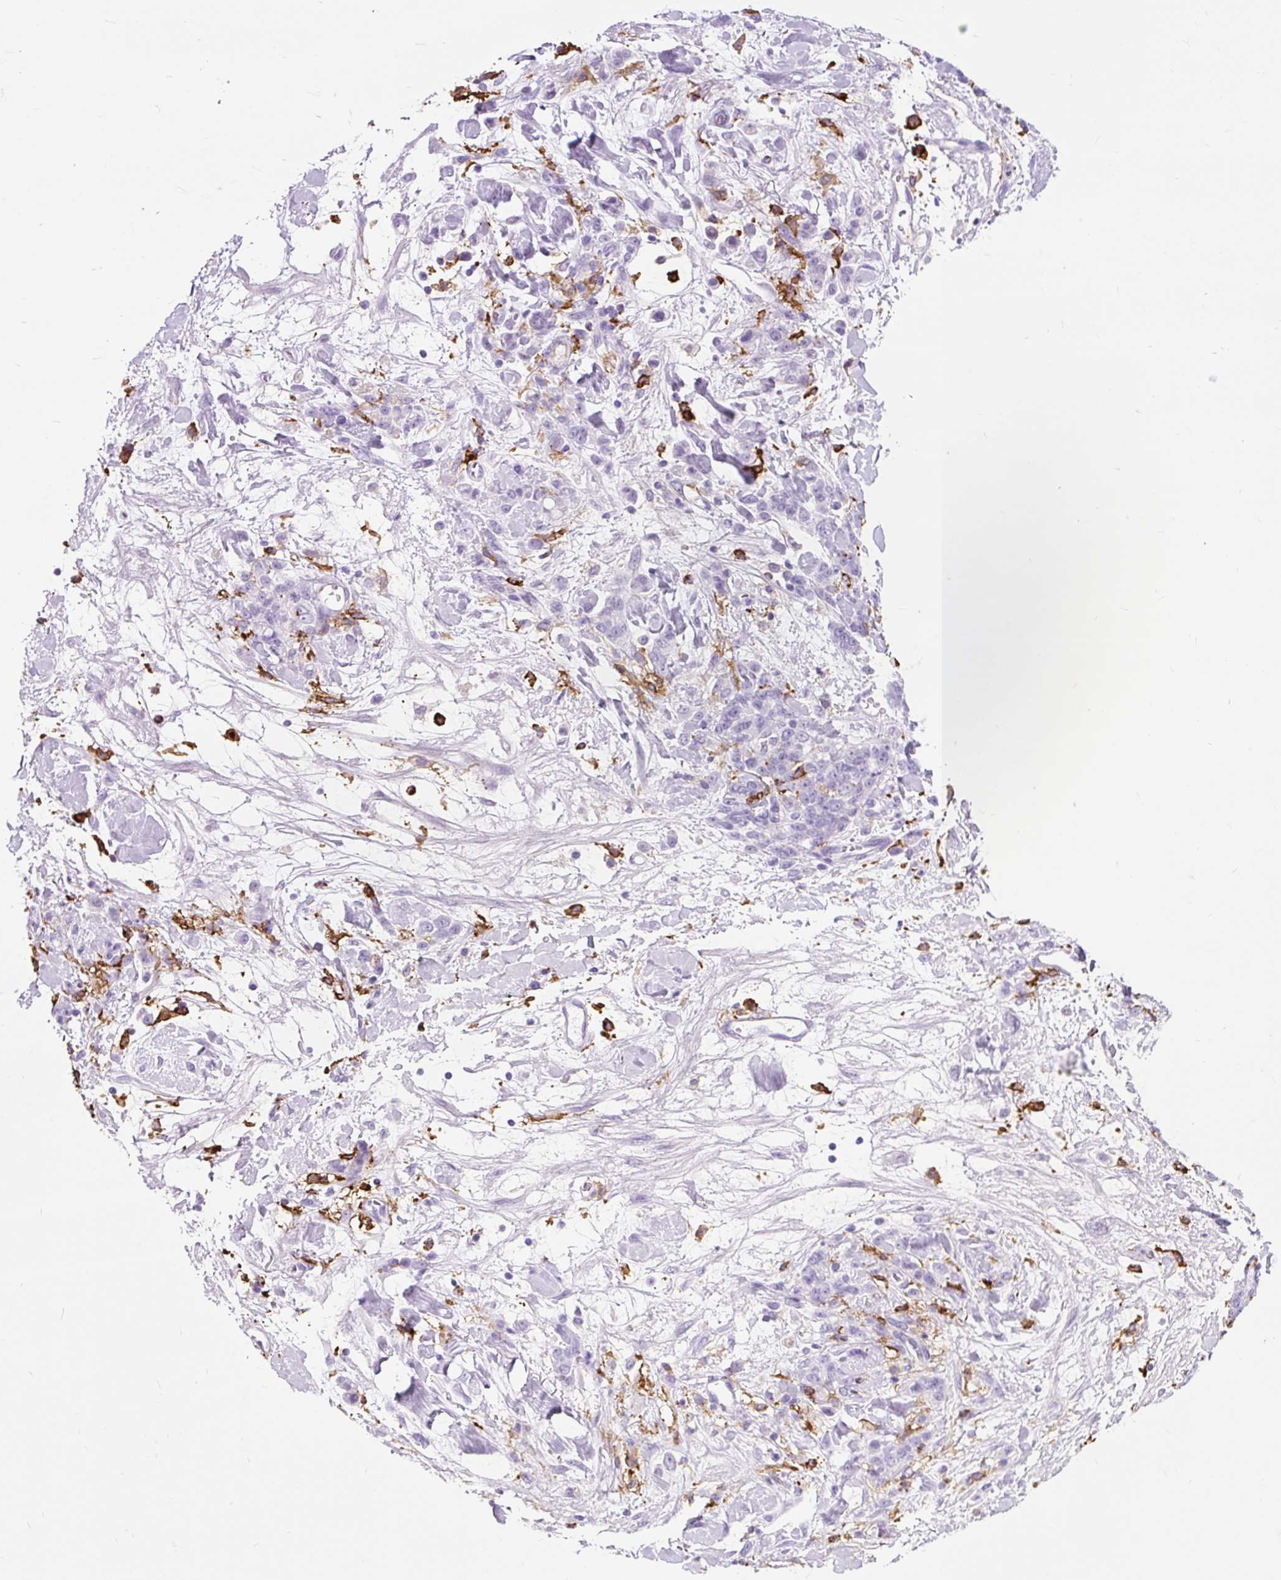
{"staining": {"intensity": "negative", "quantity": "none", "location": "none"}, "tissue": "stomach cancer", "cell_type": "Tumor cells", "image_type": "cancer", "snomed": [{"axis": "morphology", "description": "Normal tissue, NOS"}, {"axis": "morphology", "description": "Adenocarcinoma, NOS"}, {"axis": "topography", "description": "Stomach"}], "caption": "Tumor cells are negative for protein expression in human adenocarcinoma (stomach).", "gene": "HLA-DRA", "patient": {"sex": "male", "age": 82}}